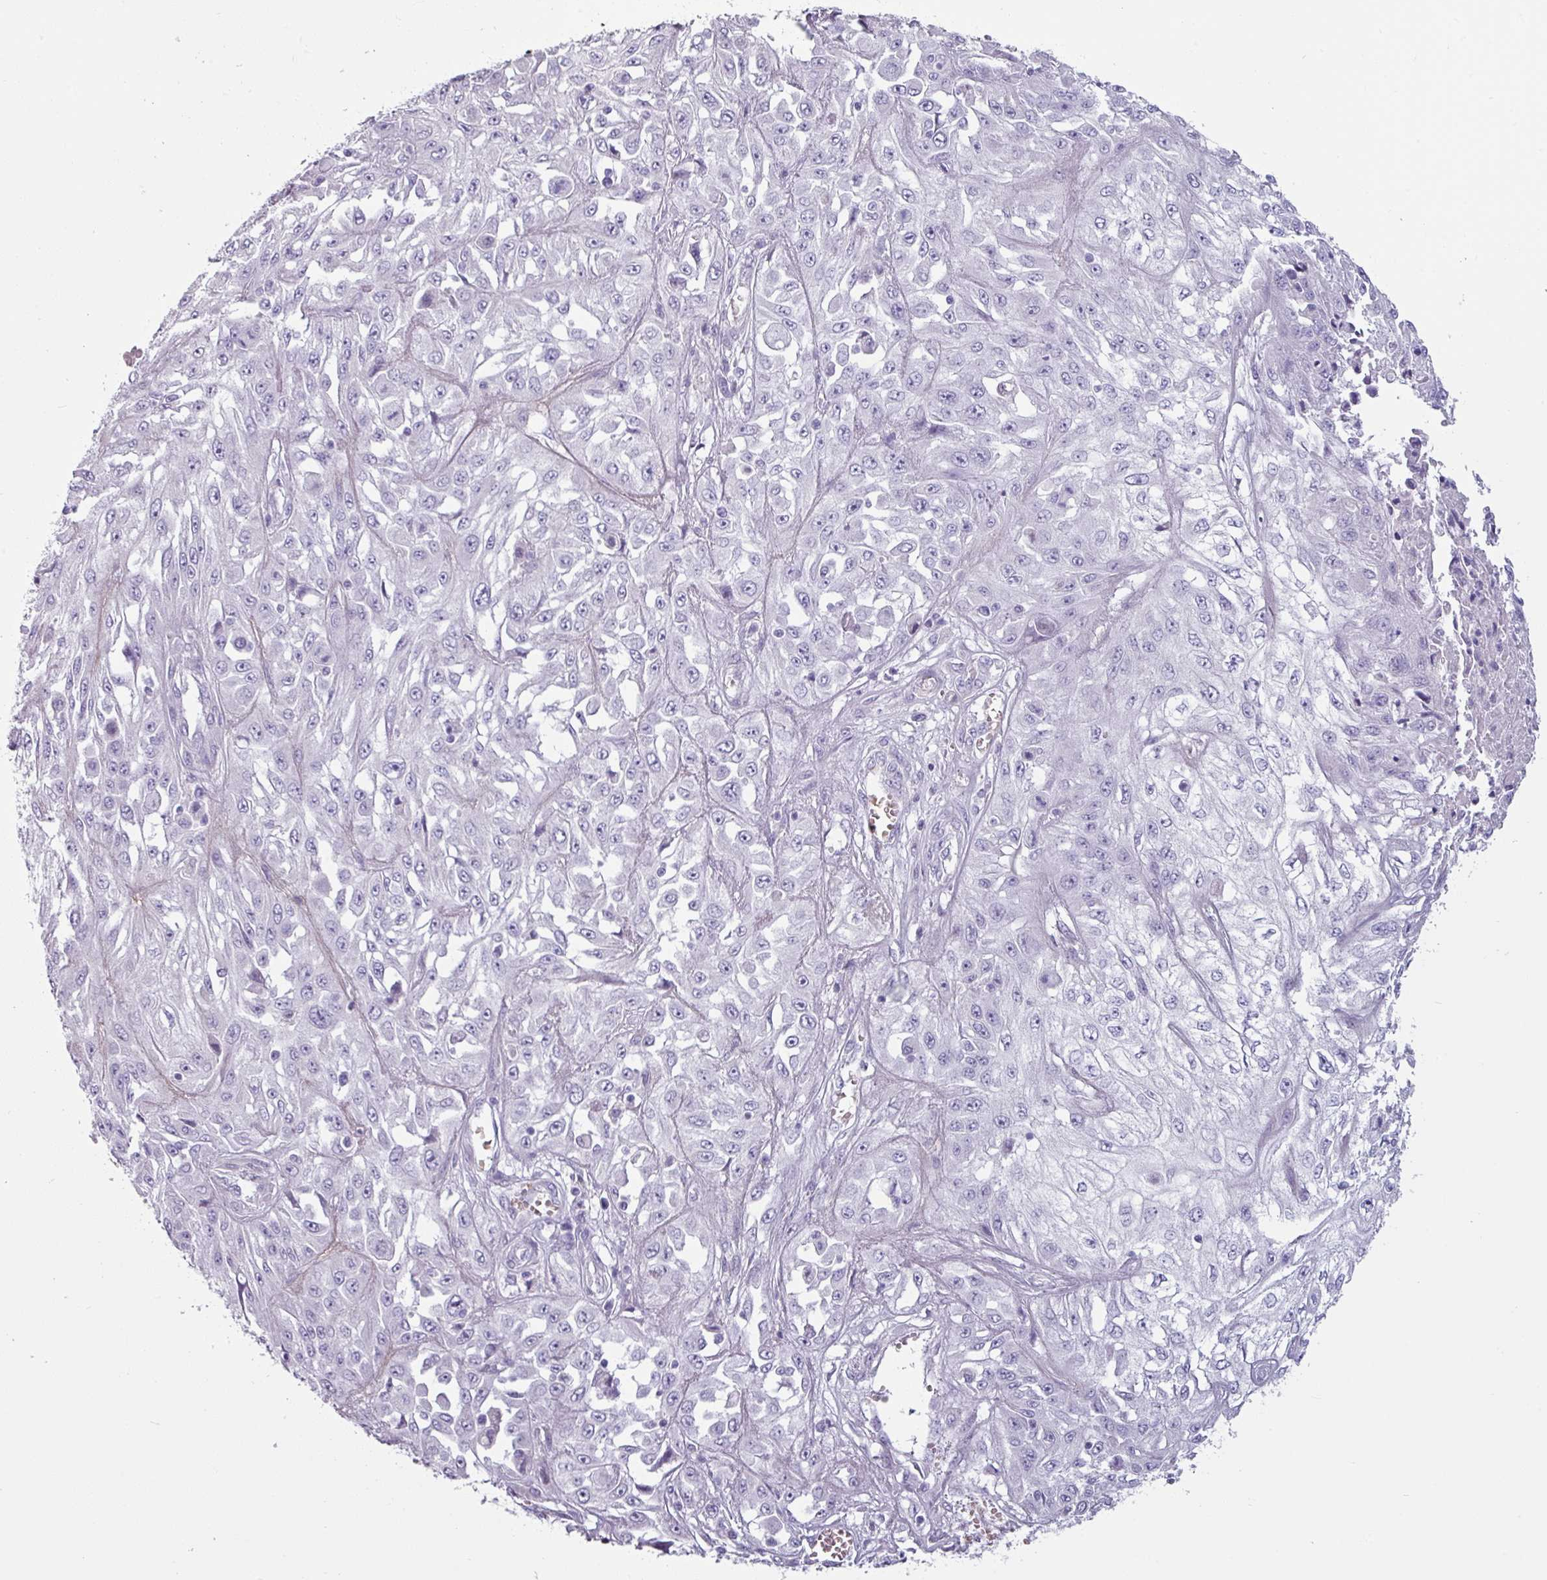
{"staining": {"intensity": "negative", "quantity": "none", "location": "none"}, "tissue": "skin cancer", "cell_type": "Tumor cells", "image_type": "cancer", "snomed": [{"axis": "morphology", "description": "Squamous cell carcinoma, NOS"}, {"axis": "morphology", "description": "Squamous cell carcinoma, metastatic, NOS"}, {"axis": "topography", "description": "Skin"}, {"axis": "topography", "description": "Lymph node"}], "caption": "Immunohistochemistry of skin squamous cell carcinoma exhibits no staining in tumor cells.", "gene": "CLCA1", "patient": {"sex": "male", "age": 75}}